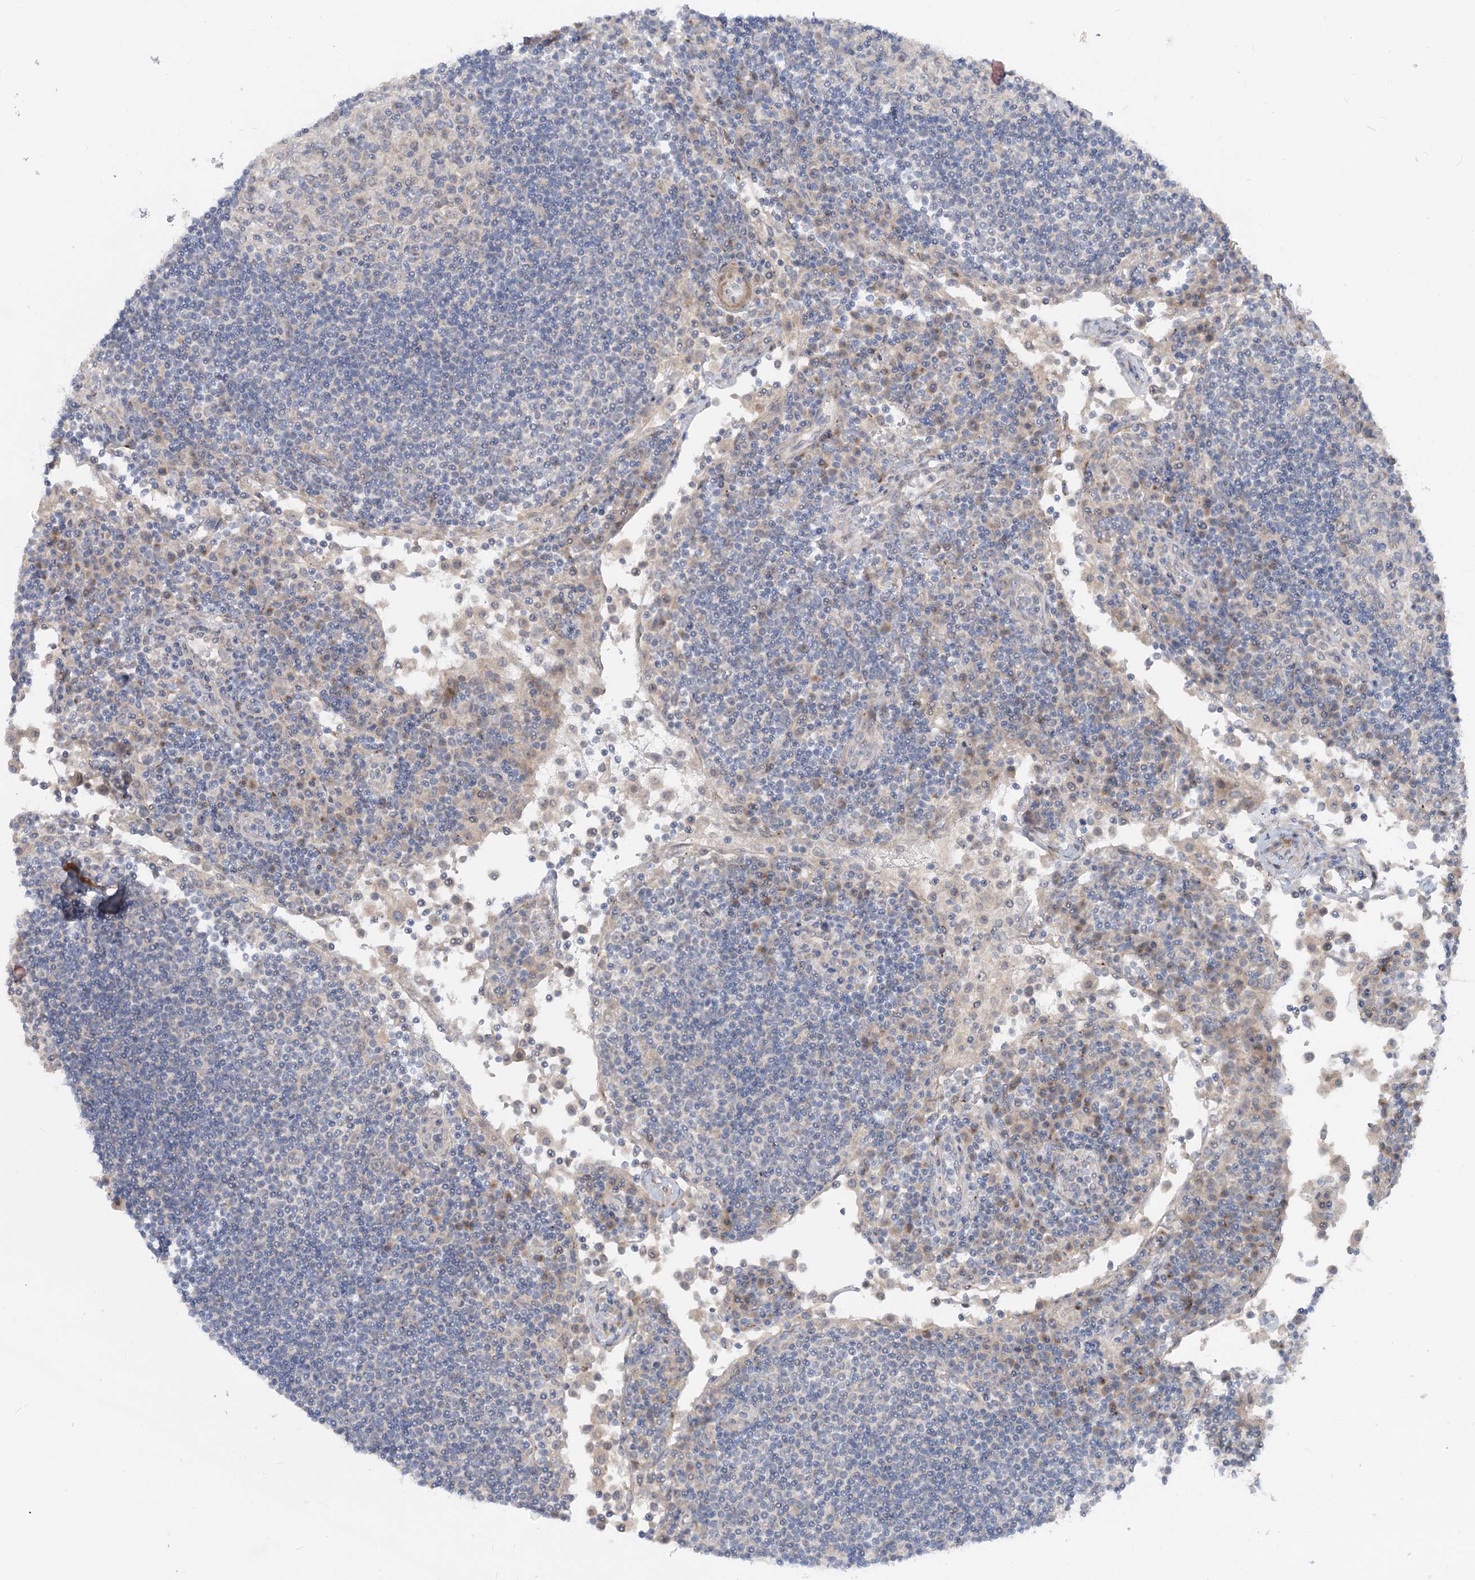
{"staining": {"intensity": "weak", "quantity": "<25%", "location": "cytoplasmic/membranous"}, "tissue": "lymph node", "cell_type": "Germinal center cells", "image_type": "normal", "snomed": [{"axis": "morphology", "description": "Normal tissue, NOS"}, {"axis": "topography", "description": "Lymph node"}], "caption": "An IHC image of benign lymph node is shown. There is no staining in germinal center cells of lymph node. (Brightfield microscopy of DAB (3,3'-diaminobenzidine) immunohistochemistry at high magnification).", "gene": "FGF19", "patient": {"sex": "female", "age": 53}}